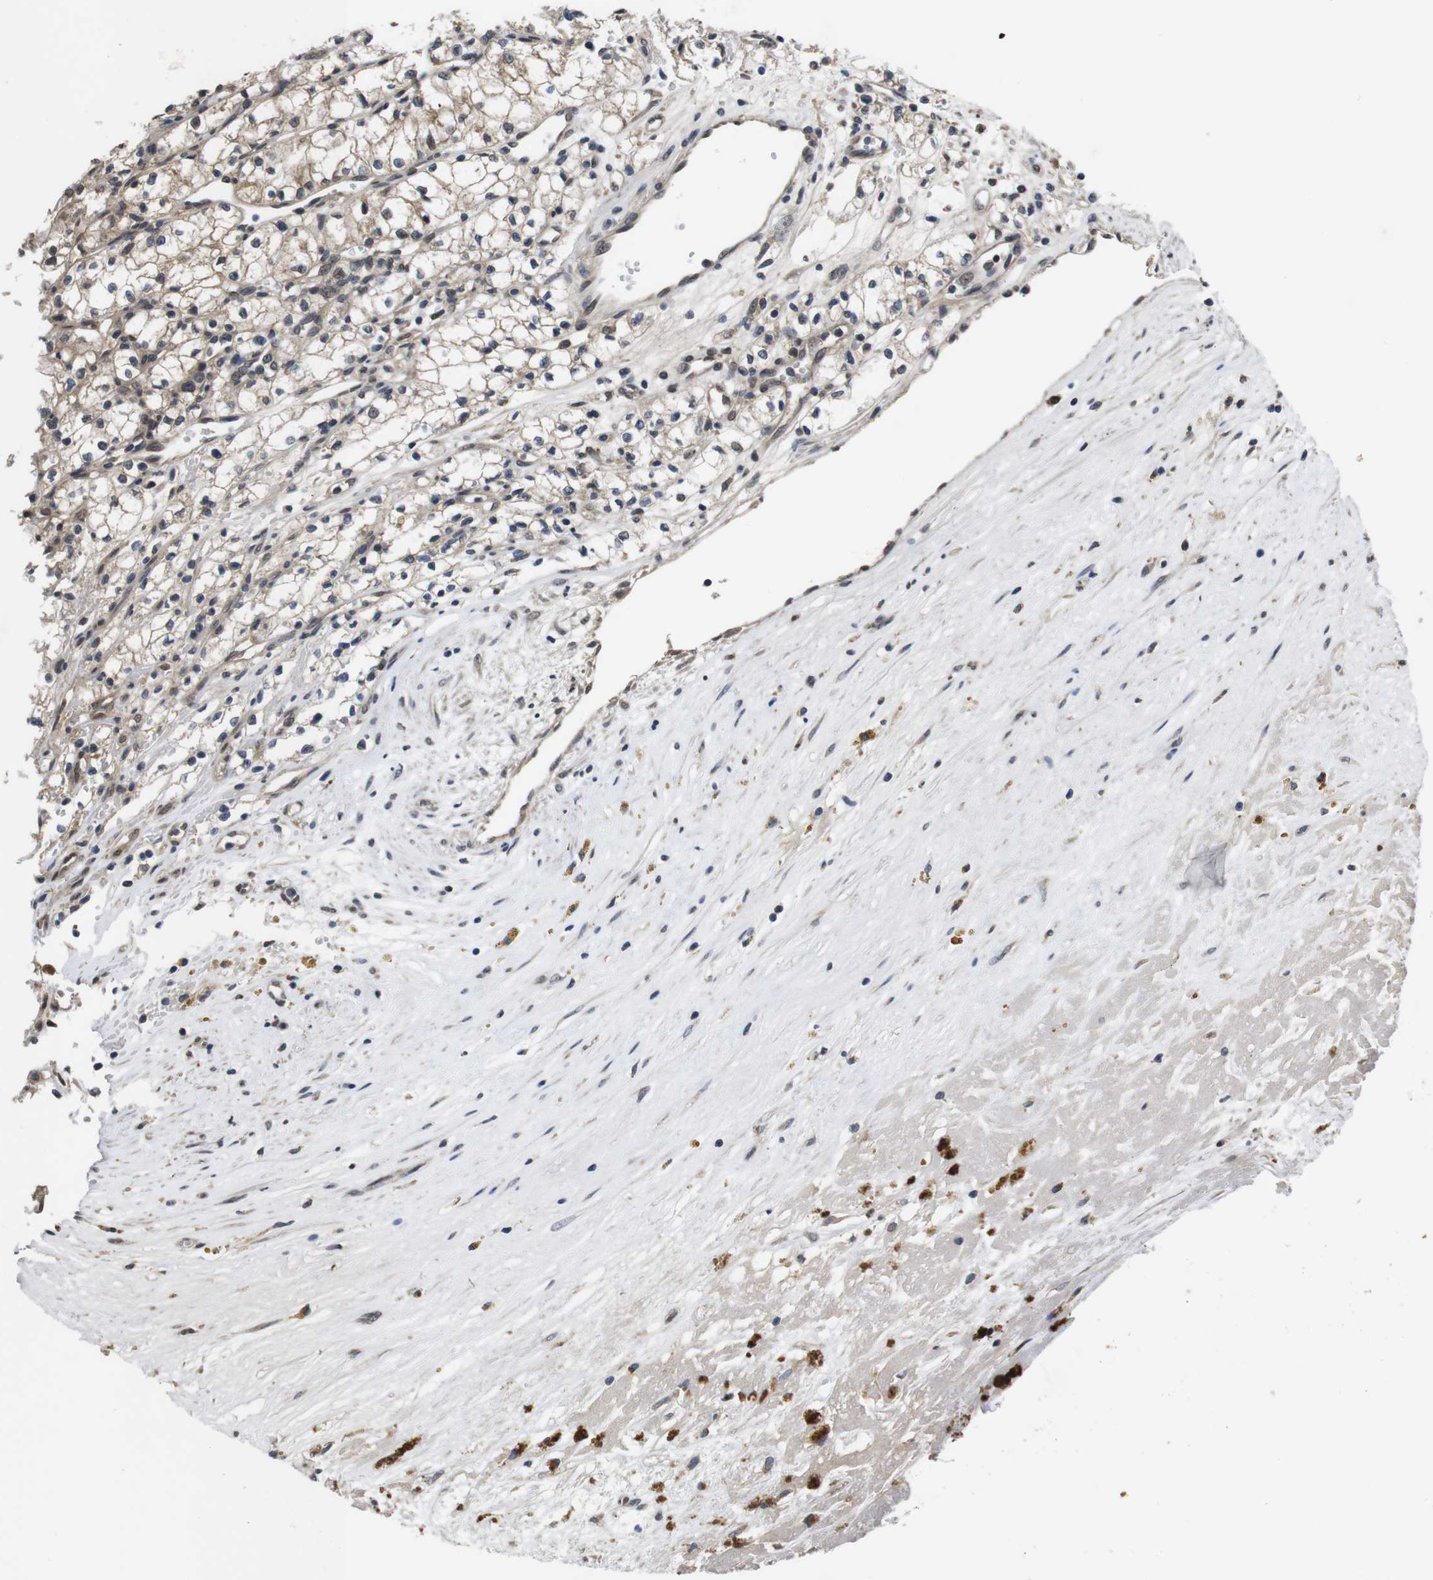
{"staining": {"intensity": "weak", "quantity": ">75%", "location": "cytoplasmic/membranous,nuclear"}, "tissue": "renal cancer", "cell_type": "Tumor cells", "image_type": "cancer", "snomed": [{"axis": "morphology", "description": "Normal tissue, NOS"}, {"axis": "morphology", "description": "Adenocarcinoma, NOS"}, {"axis": "topography", "description": "Kidney"}], "caption": "Immunohistochemistry of renal cancer demonstrates low levels of weak cytoplasmic/membranous and nuclear positivity in approximately >75% of tumor cells.", "gene": "ZBTB46", "patient": {"sex": "male", "age": 59}}